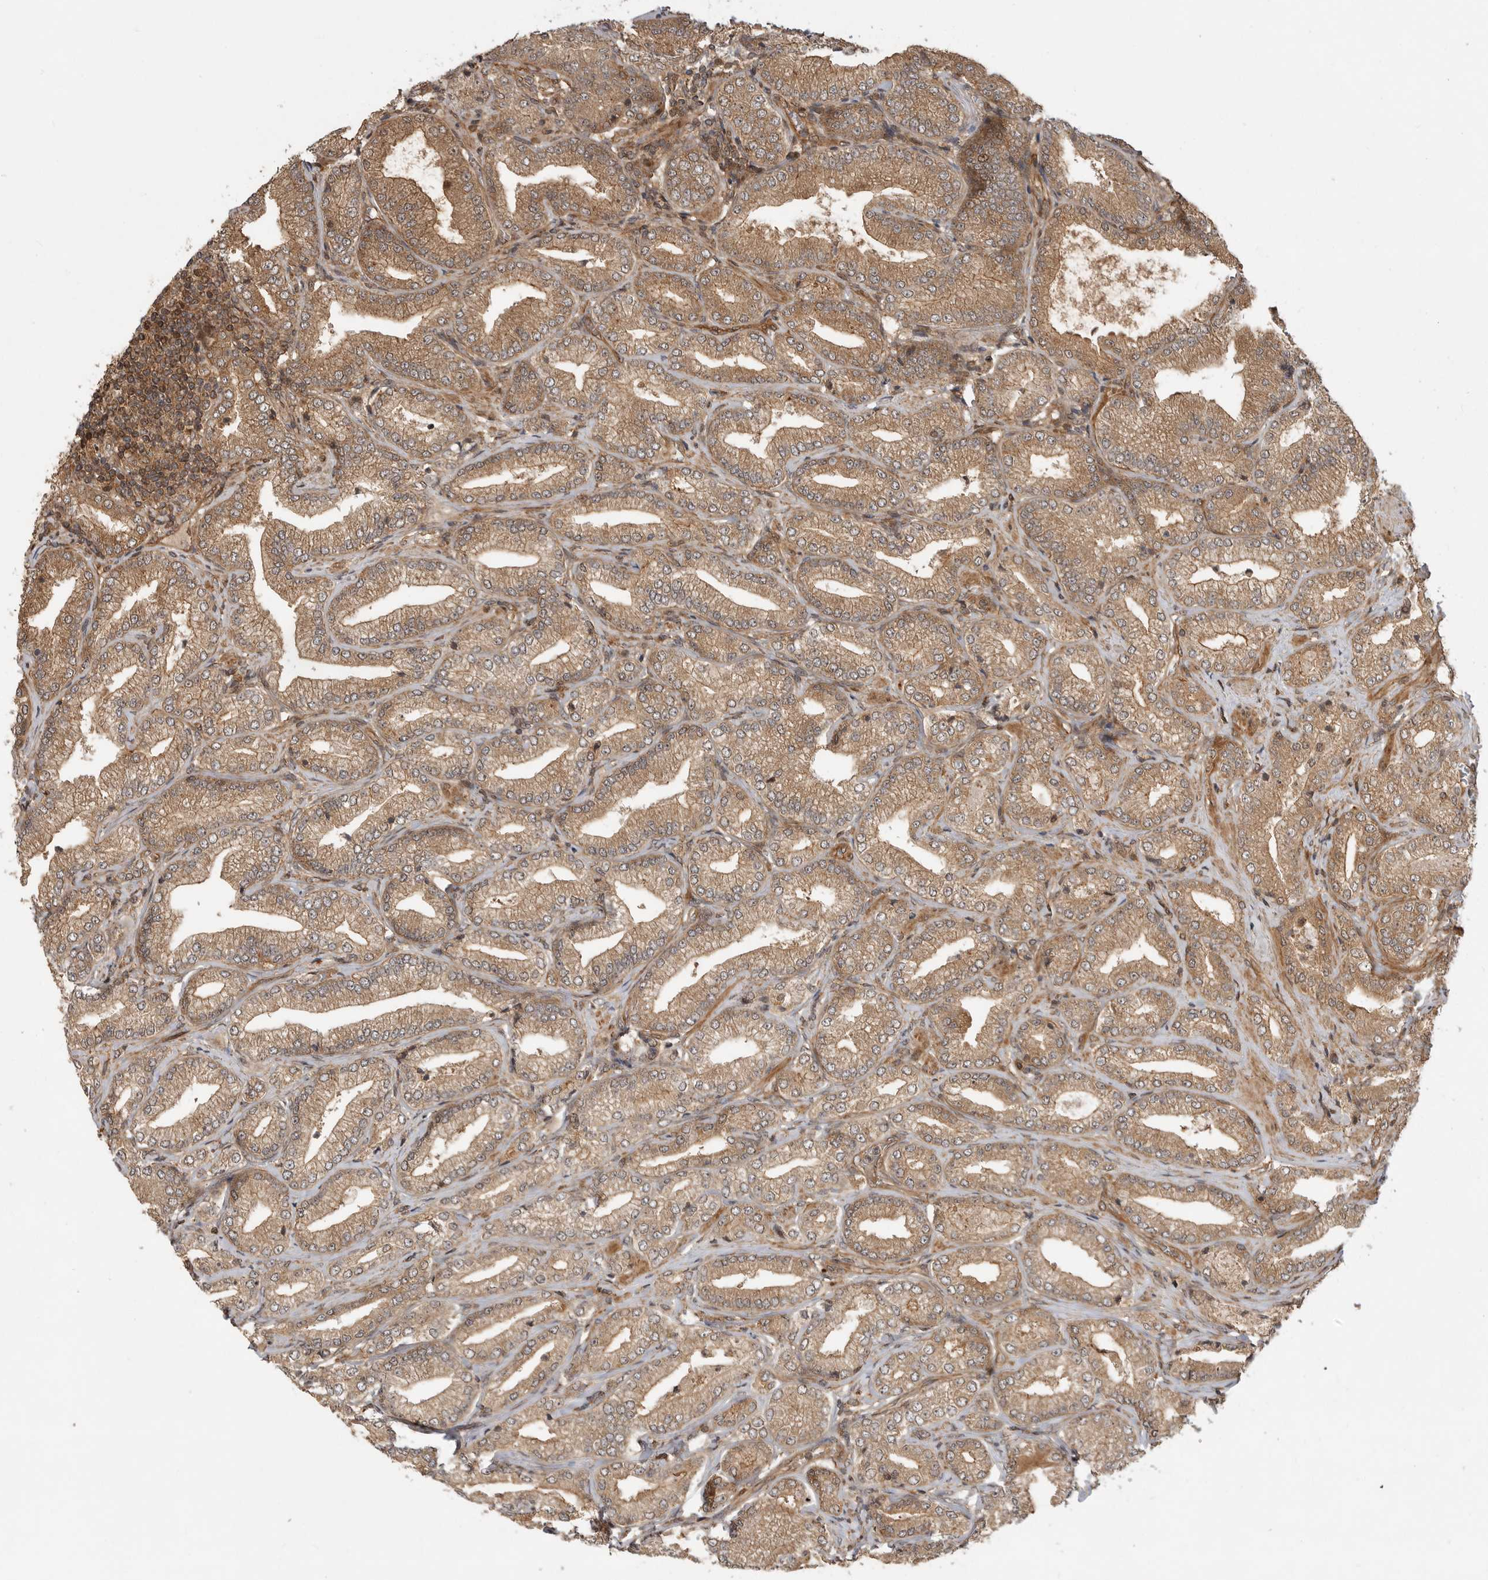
{"staining": {"intensity": "moderate", "quantity": ">75%", "location": "cytoplasmic/membranous"}, "tissue": "prostate cancer", "cell_type": "Tumor cells", "image_type": "cancer", "snomed": [{"axis": "morphology", "description": "Adenocarcinoma, Low grade"}, {"axis": "topography", "description": "Prostate"}], "caption": "About >75% of tumor cells in prostate cancer demonstrate moderate cytoplasmic/membranous protein positivity as visualized by brown immunohistochemical staining.", "gene": "ADPRS", "patient": {"sex": "male", "age": 62}}